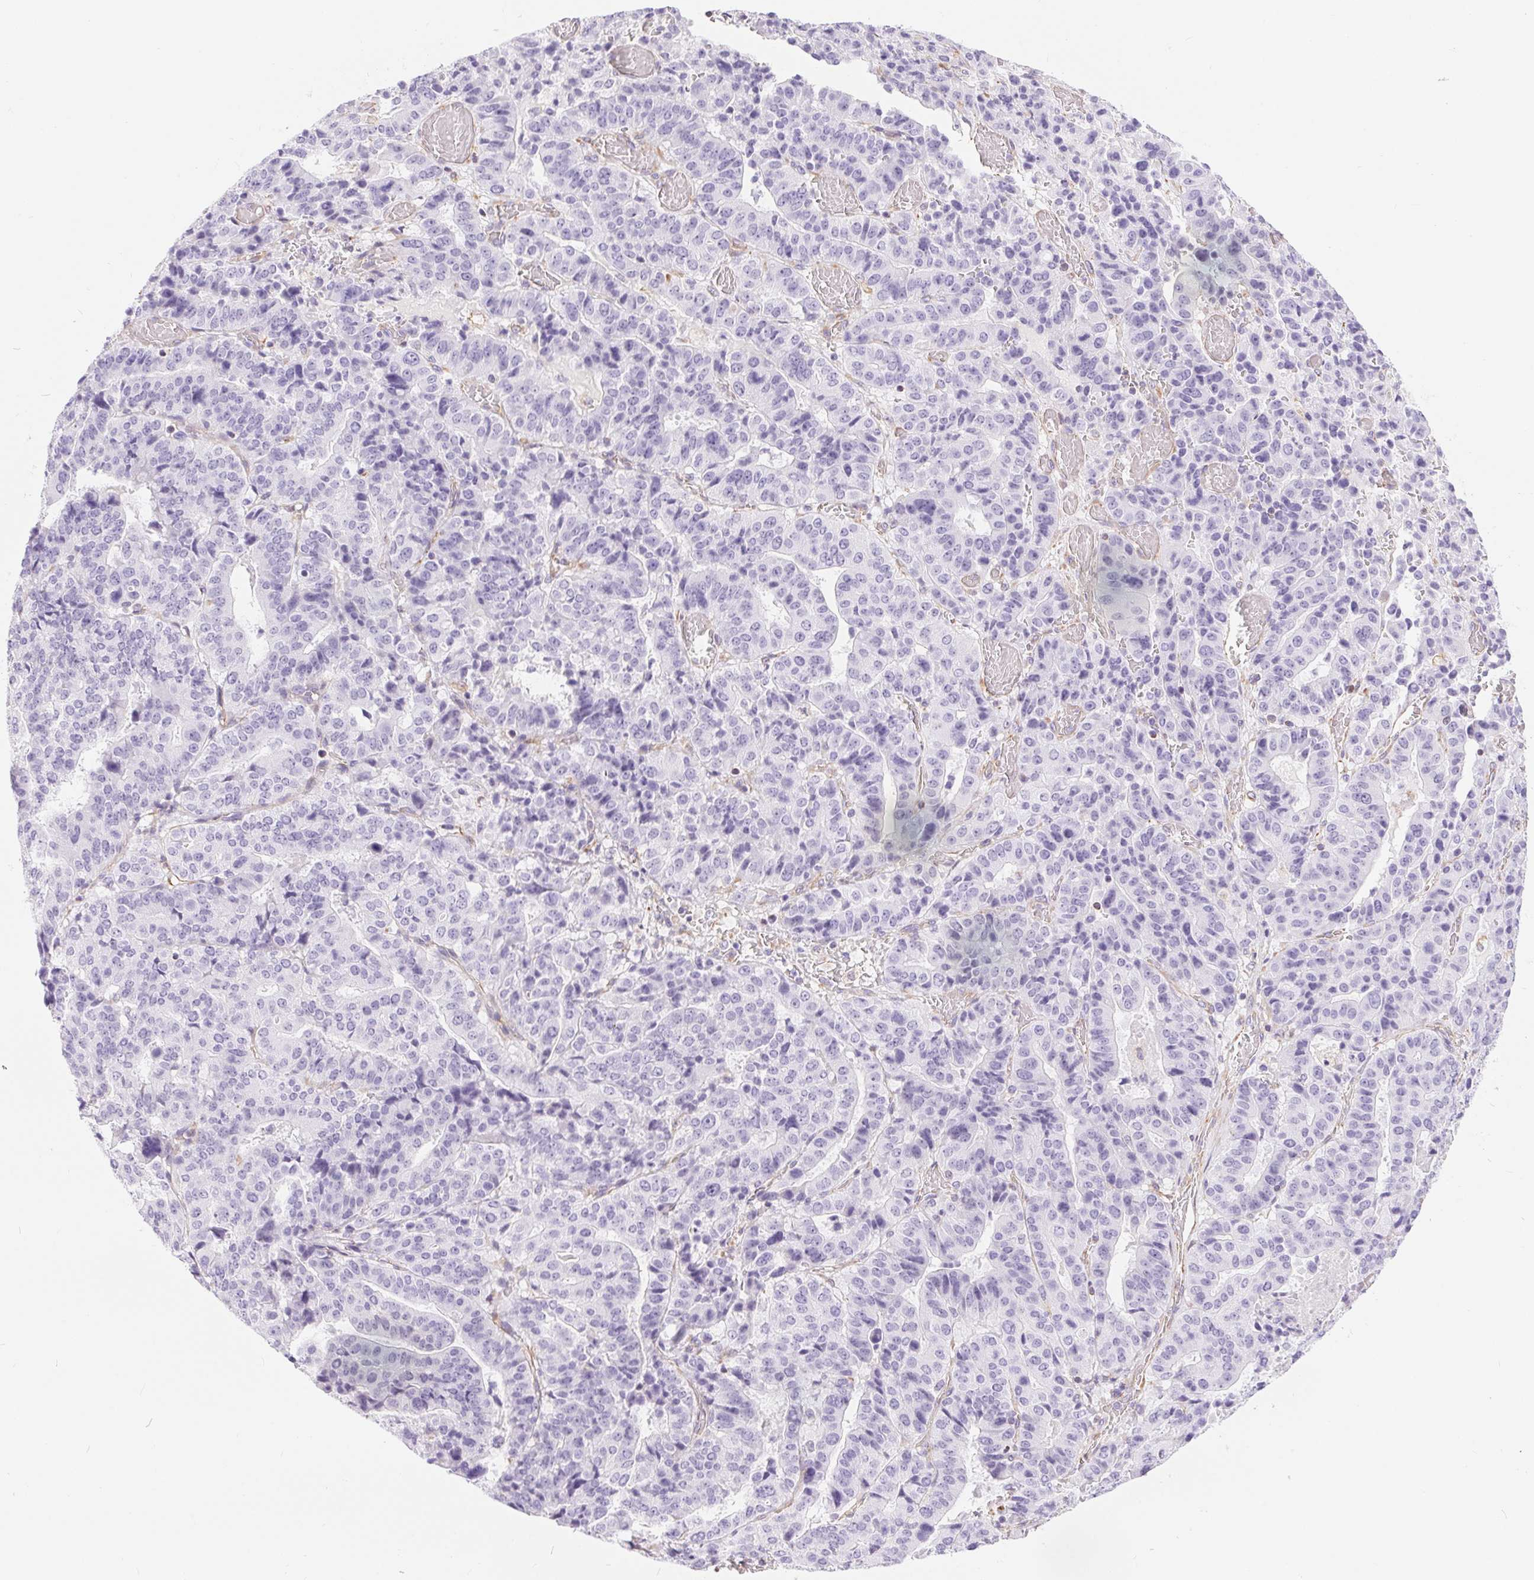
{"staining": {"intensity": "negative", "quantity": "none", "location": "none"}, "tissue": "stomach cancer", "cell_type": "Tumor cells", "image_type": "cancer", "snomed": [{"axis": "morphology", "description": "Adenocarcinoma, NOS"}, {"axis": "topography", "description": "Stomach"}], "caption": "DAB immunohistochemical staining of stomach adenocarcinoma displays no significant expression in tumor cells.", "gene": "GFAP", "patient": {"sex": "male", "age": 48}}